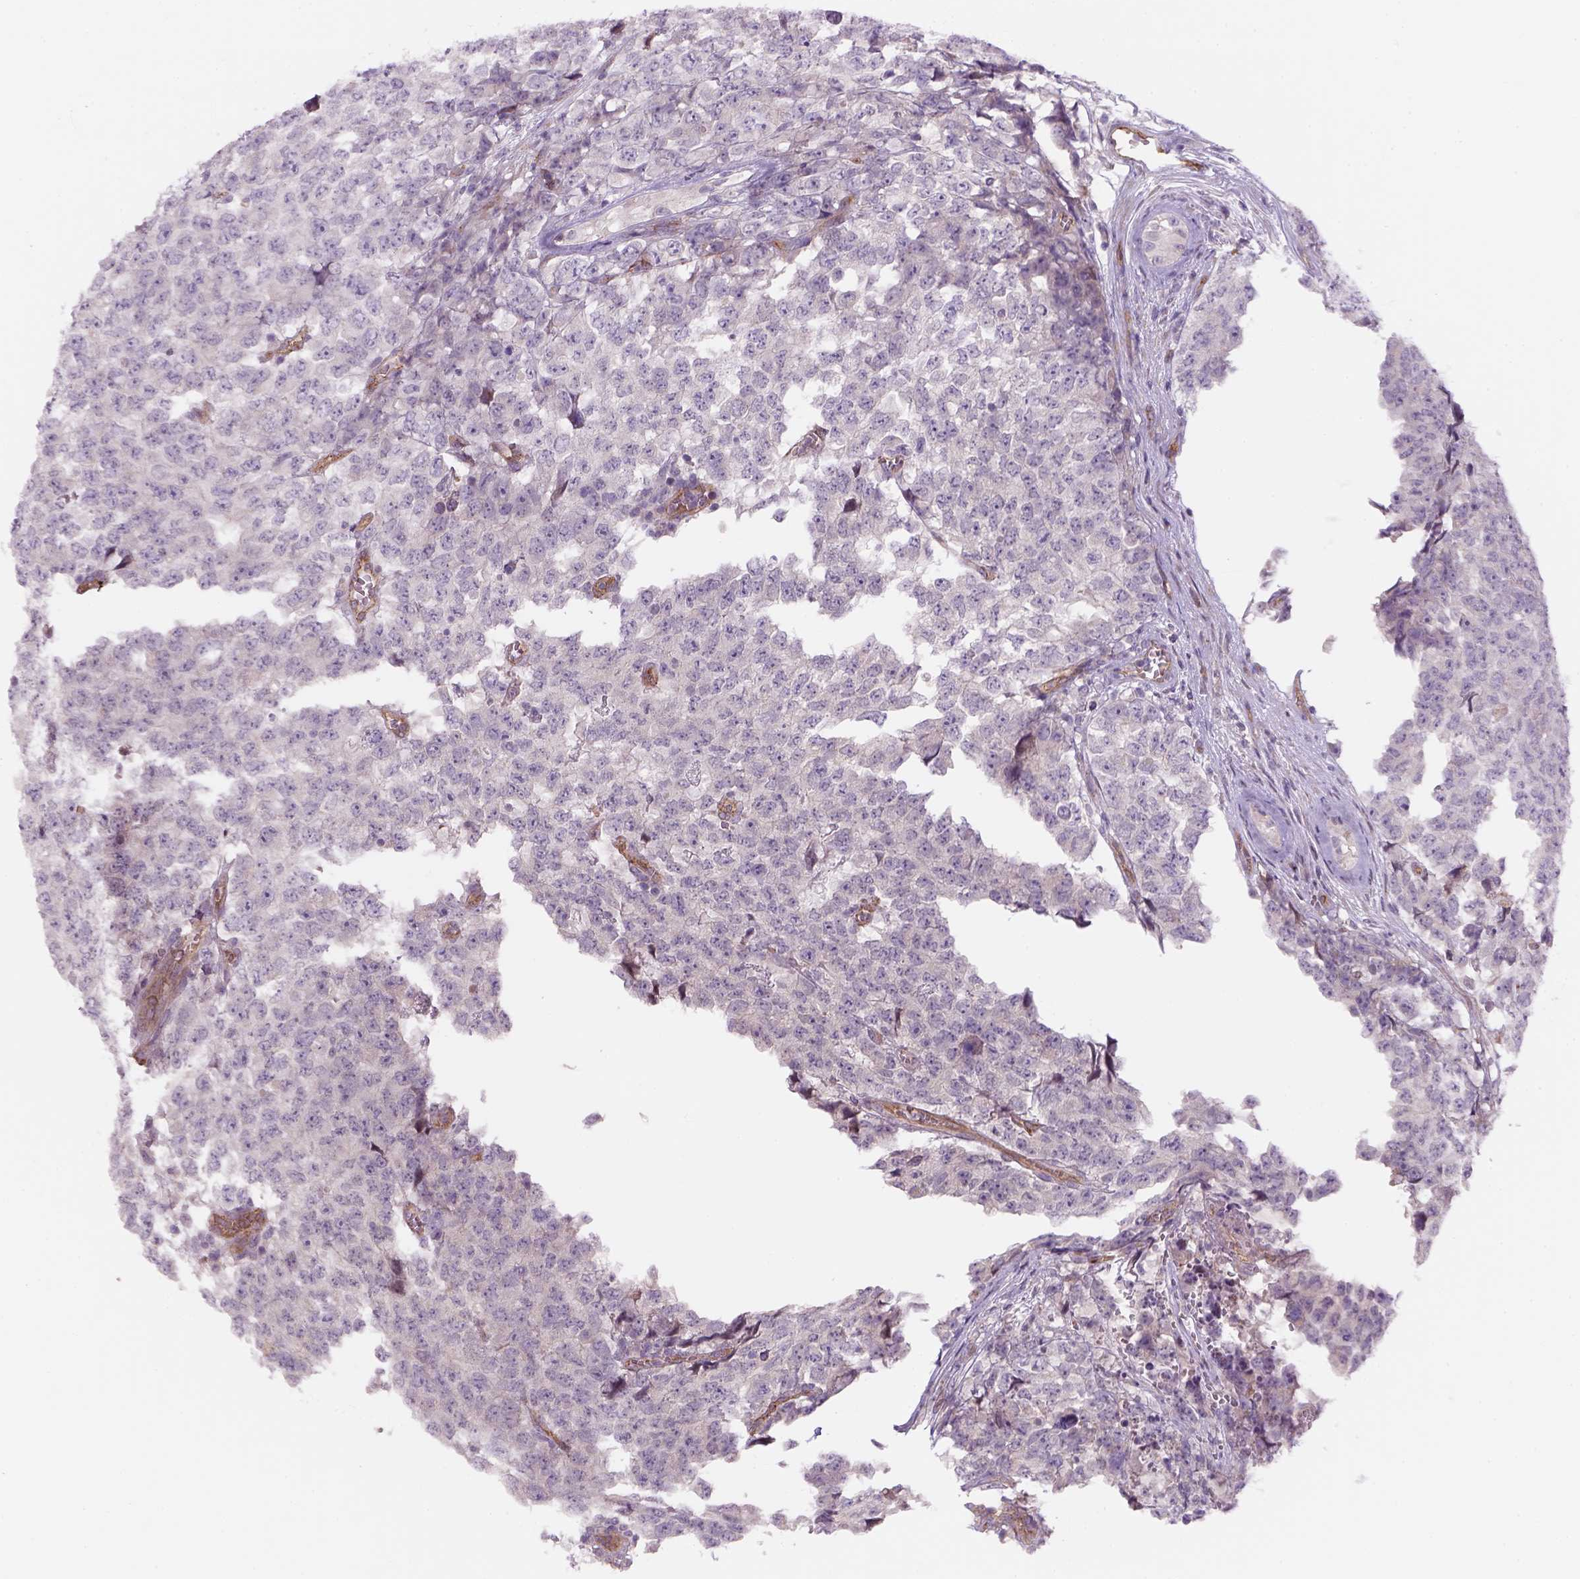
{"staining": {"intensity": "negative", "quantity": "none", "location": "none"}, "tissue": "testis cancer", "cell_type": "Tumor cells", "image_type": "cancer", "snomed": [{"axis": "morphology", "description": "Carcinoma, Embryonal, NOS"}, {"axis": "topography", "description": "Testis"}], "caption": "Micrograph shows no protein expression in tumor cells of testis cancer tissue.", "gene": "VSTM5", "patient": {"sex": "male", "age": 23}}